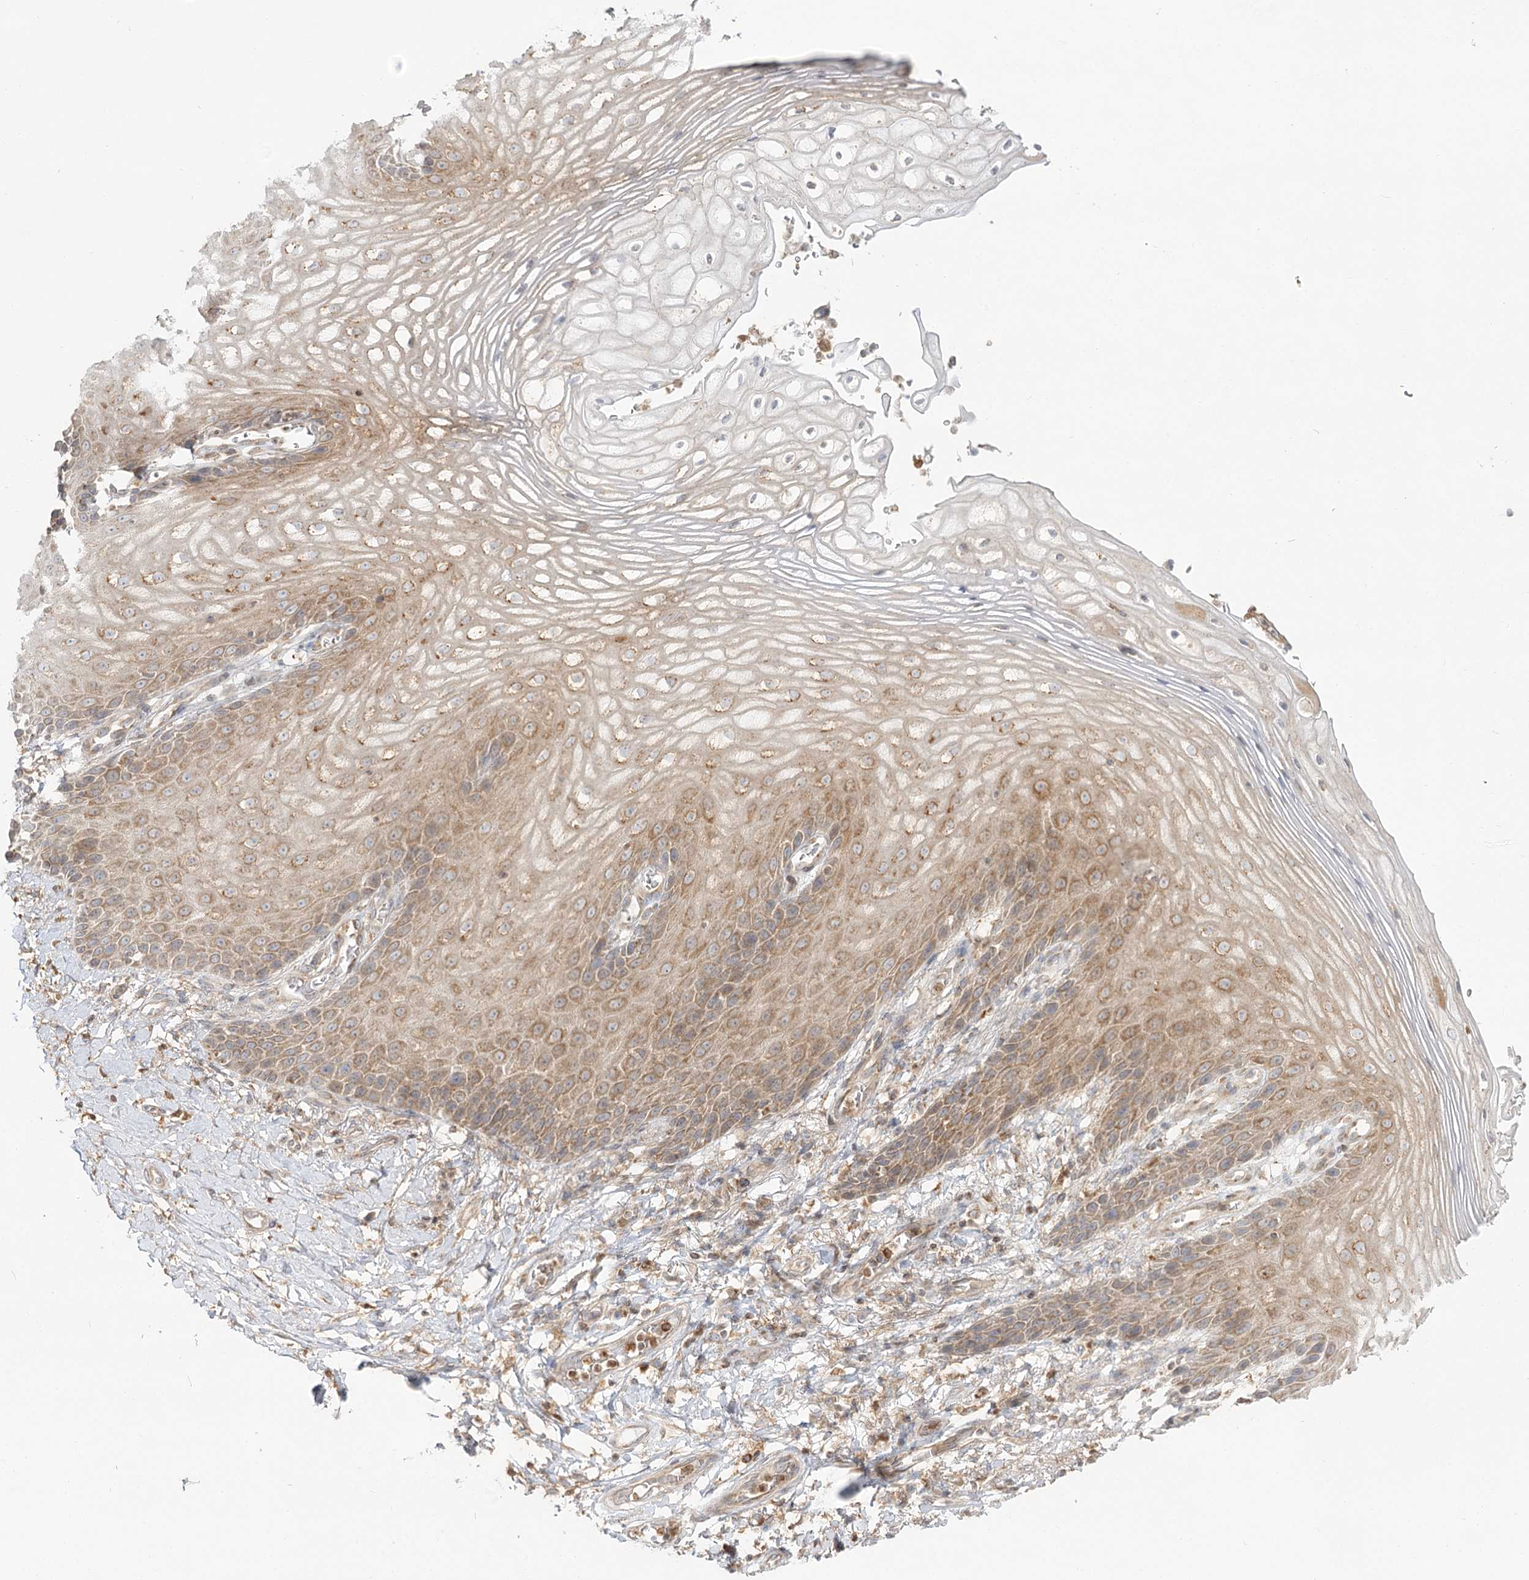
{"staining": {"intensity": "moderate", "quantity": ">75%", "location": "cytoplasmic/membranous"}, "tissue": "vagina", "cell_type": "Squamous epithelial cells", "image_type": "normal", "snomed": [{"axis": "morphology", "description": "Normal tissue, NOS"}, {"axis": "topography", "description": "Vagina"}], "caption": "A high-resolution photomicrograph shows IHC staining of unremarkable vagina, which exhibits moderate cytoplasmic/membranous staining in approximately >75% of squamous epithelial cells. (DAB (3,3'-diaminobenzidine) IHC, brown staining for protein, blue staining for nuclei).", "gene": "MTMR3", "patient": {"sex": "female", "age": 60}}